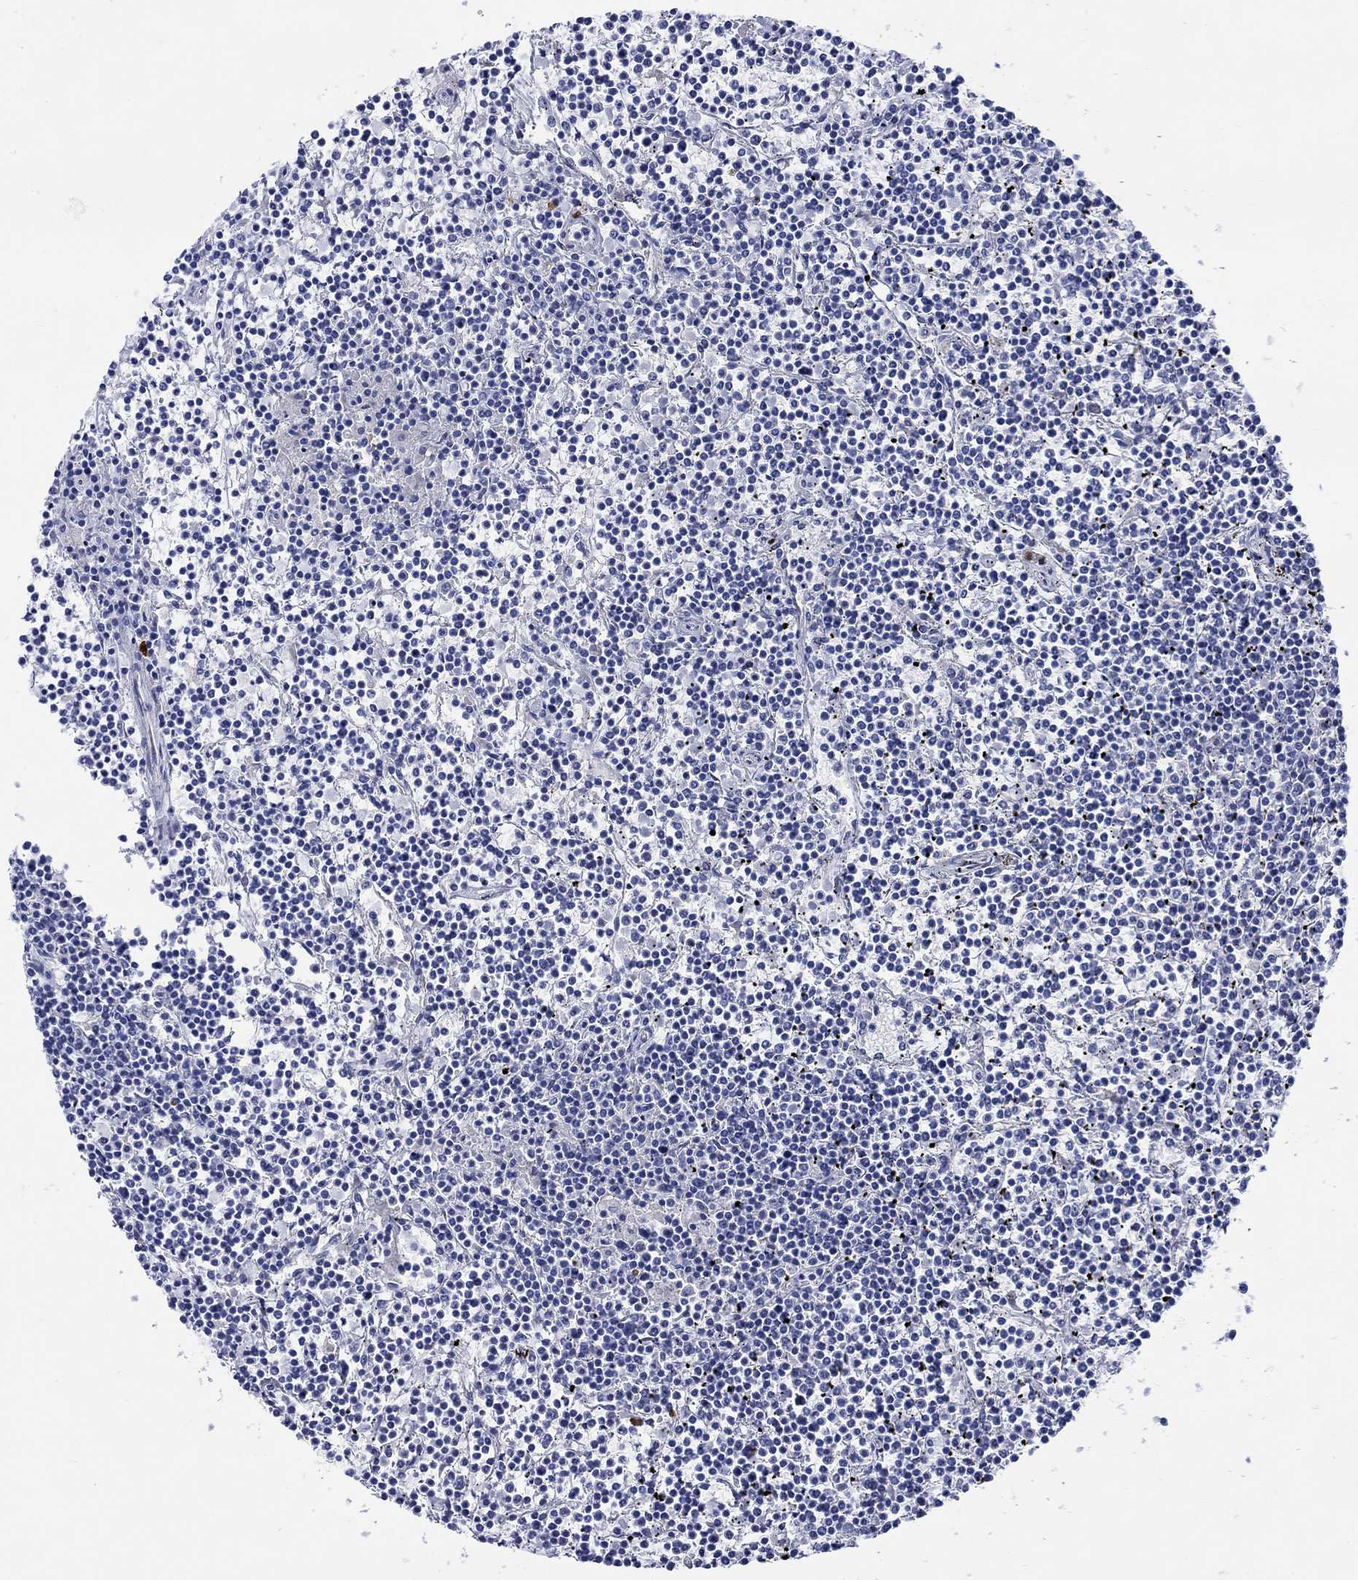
{"staining": {"intensity": "negative", "quantity": "none", "location": "none"}, "tissue": "lymphoma", "cell_type": "Tumor cells", "image_type": "cancer", "snomed": [{"axis": "morphology", "description": "Malignant lymphoma, non-Hodgkin's type, Low grade"}, {"axis": "topography", "description": "Spleen"}], "caption": "Human lymphoma stained for a protein using immunohistochemistry demonstrates no staining in tumor cells.", "gene": "ANKMY1", "patient": {"sex": "female", "age": 19}}